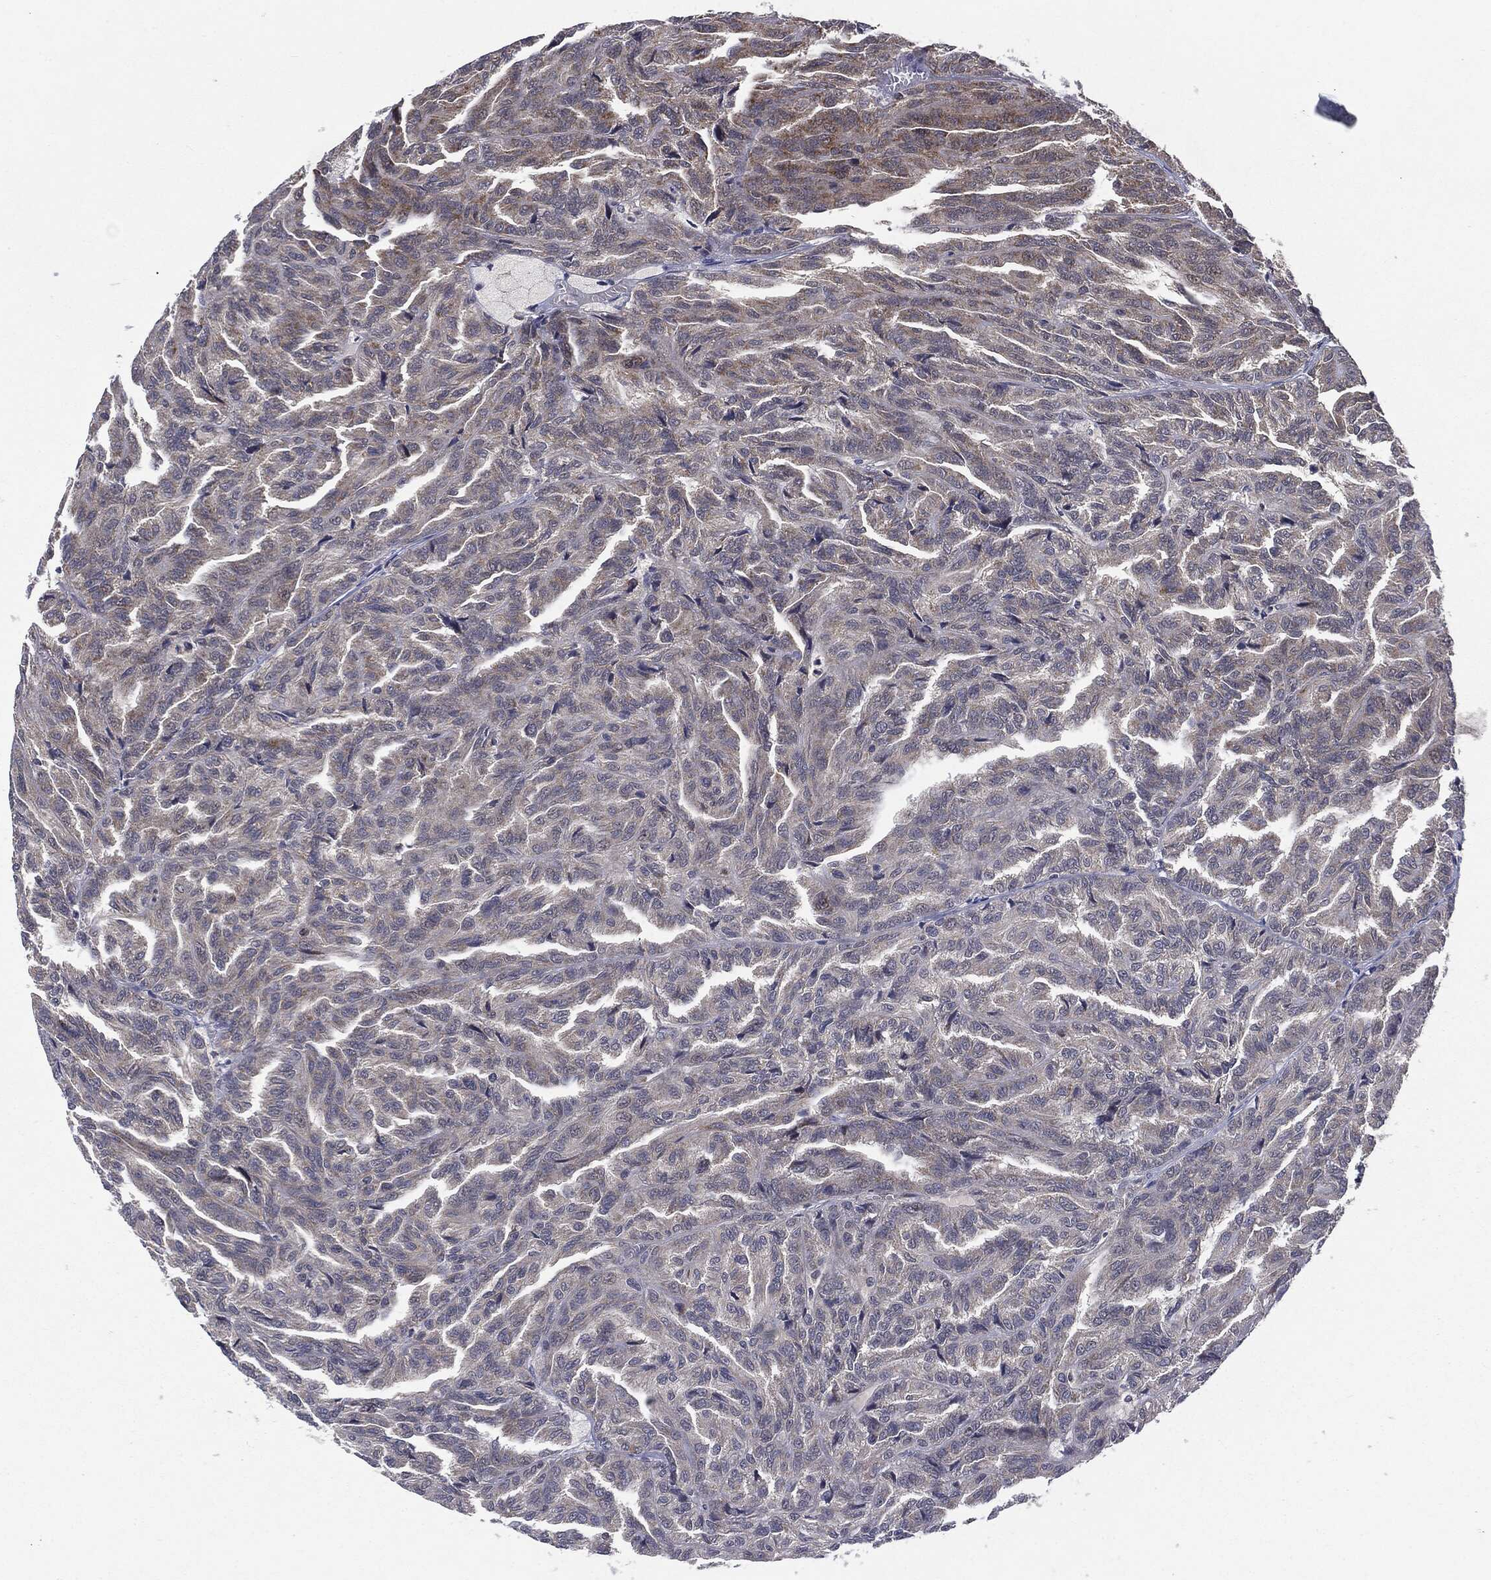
{"staining": {"intensity": "weak", "quantity": "<25%", "location": "cytoplasmic/membranous"}, "tissue": "renal cancer", "cell_type": "Tumor cells", "image_type": "cancer", "snomed": [{"axis": "morphology", "description": "Adenocarcinoma, NOS"}, {"axis": "topography", "description": "Kidney"}], "caption": "This is an IHC histopathology image of human renal adenocarcinoma. There is no positivity in tumor cells.", "gene": "PTPA", "patient": {"sex": "male", "age": 79}}